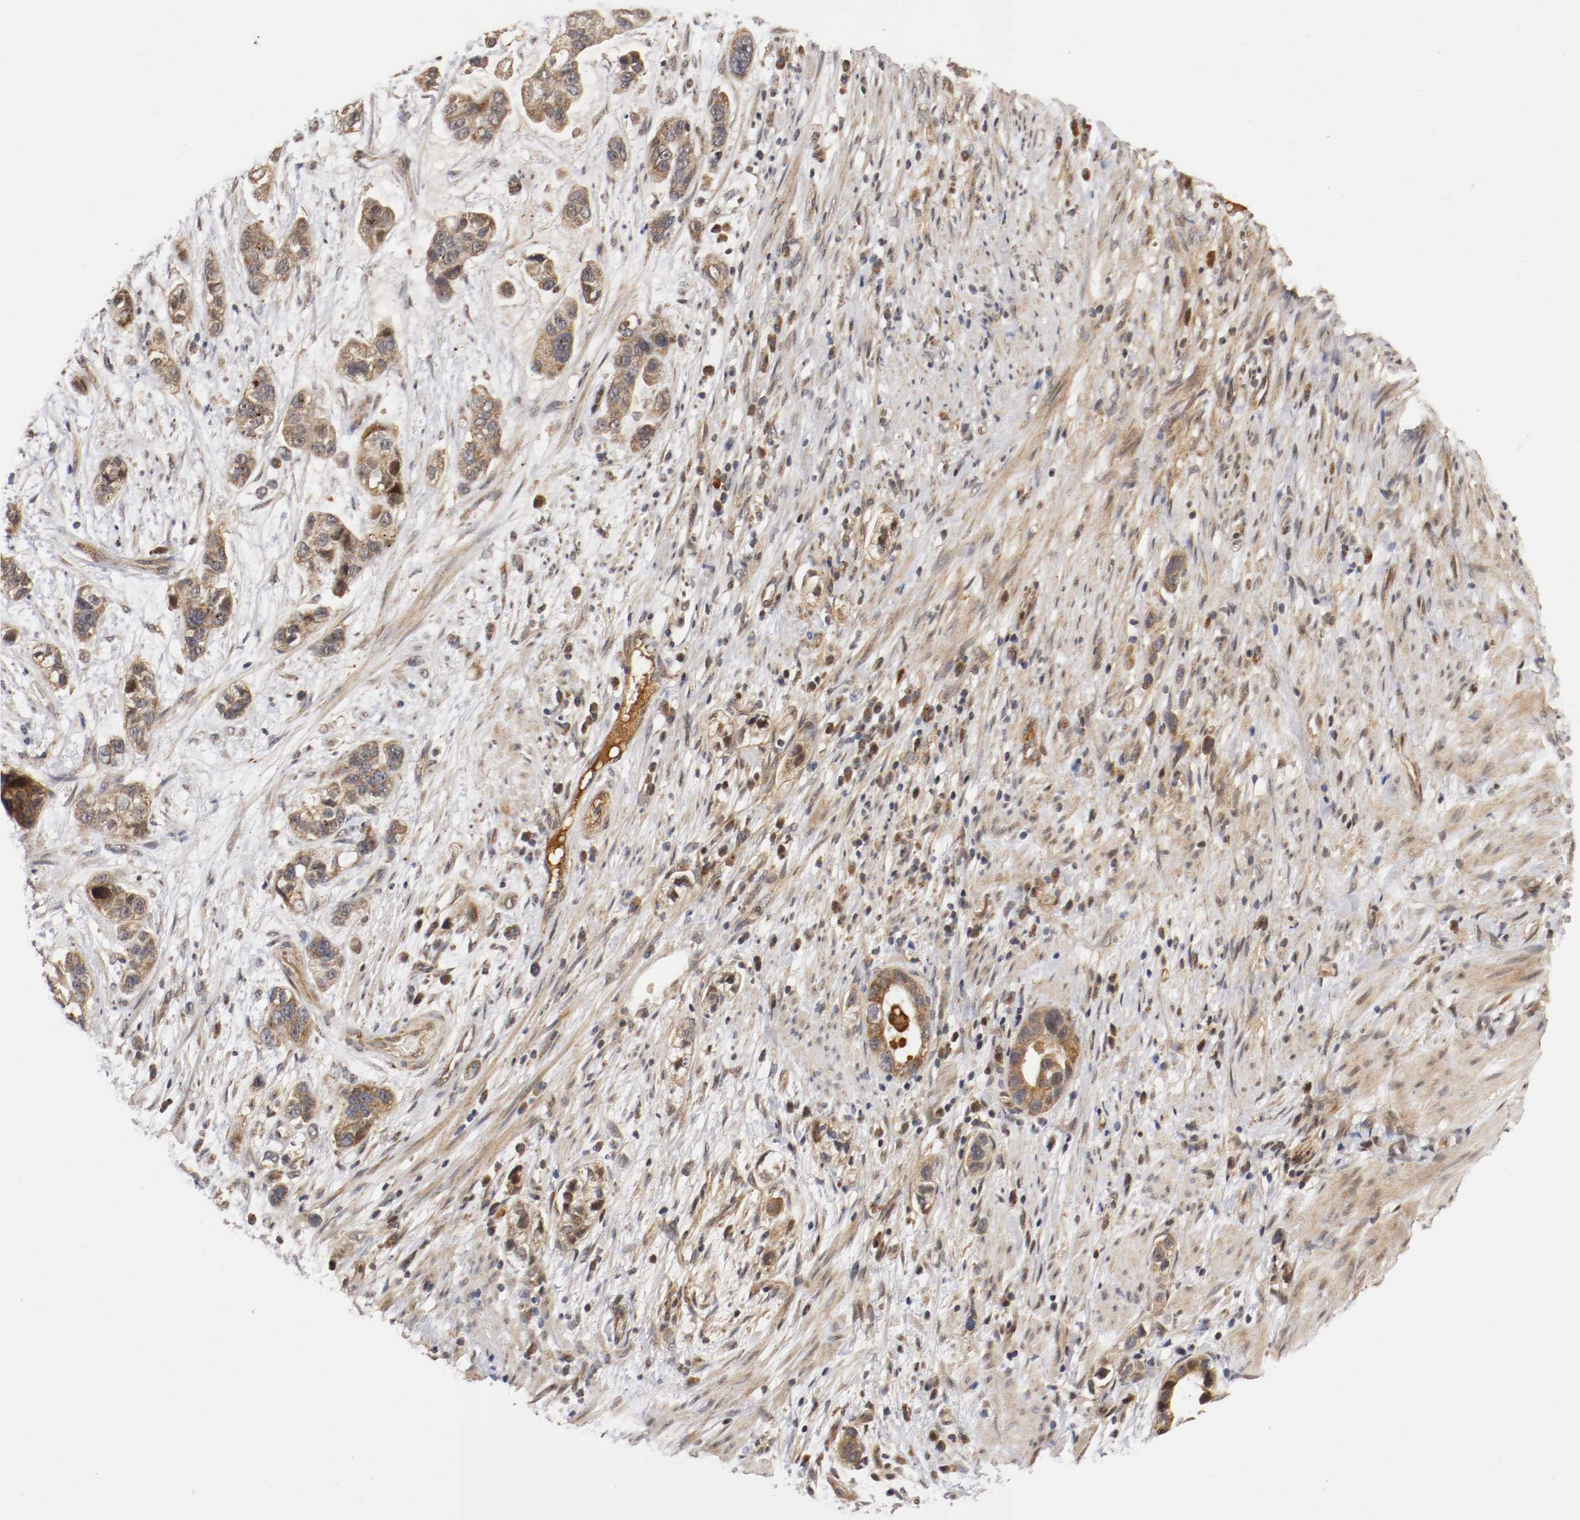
{"staining": {"intensity": "moderate", "quantity": "25%-75%", "location": "cytoplasmic/membranous"}, "tissue": "stomach cancer", "cell_type": "Tumor cells", "image_type": "cancer", "snomed": [{"axis": "morphology", "description": "Adenocarcinoma, NOS"}, {"axis": "topography", "description": "Stomach, lower"}], "caption": "Stomach cancer (adenocarcinoma) stained with a protein marker displays moderate staining in tumor cells.", "gene": "TNFRSF1B", "patient": {"sex": "female", "age": 93}}